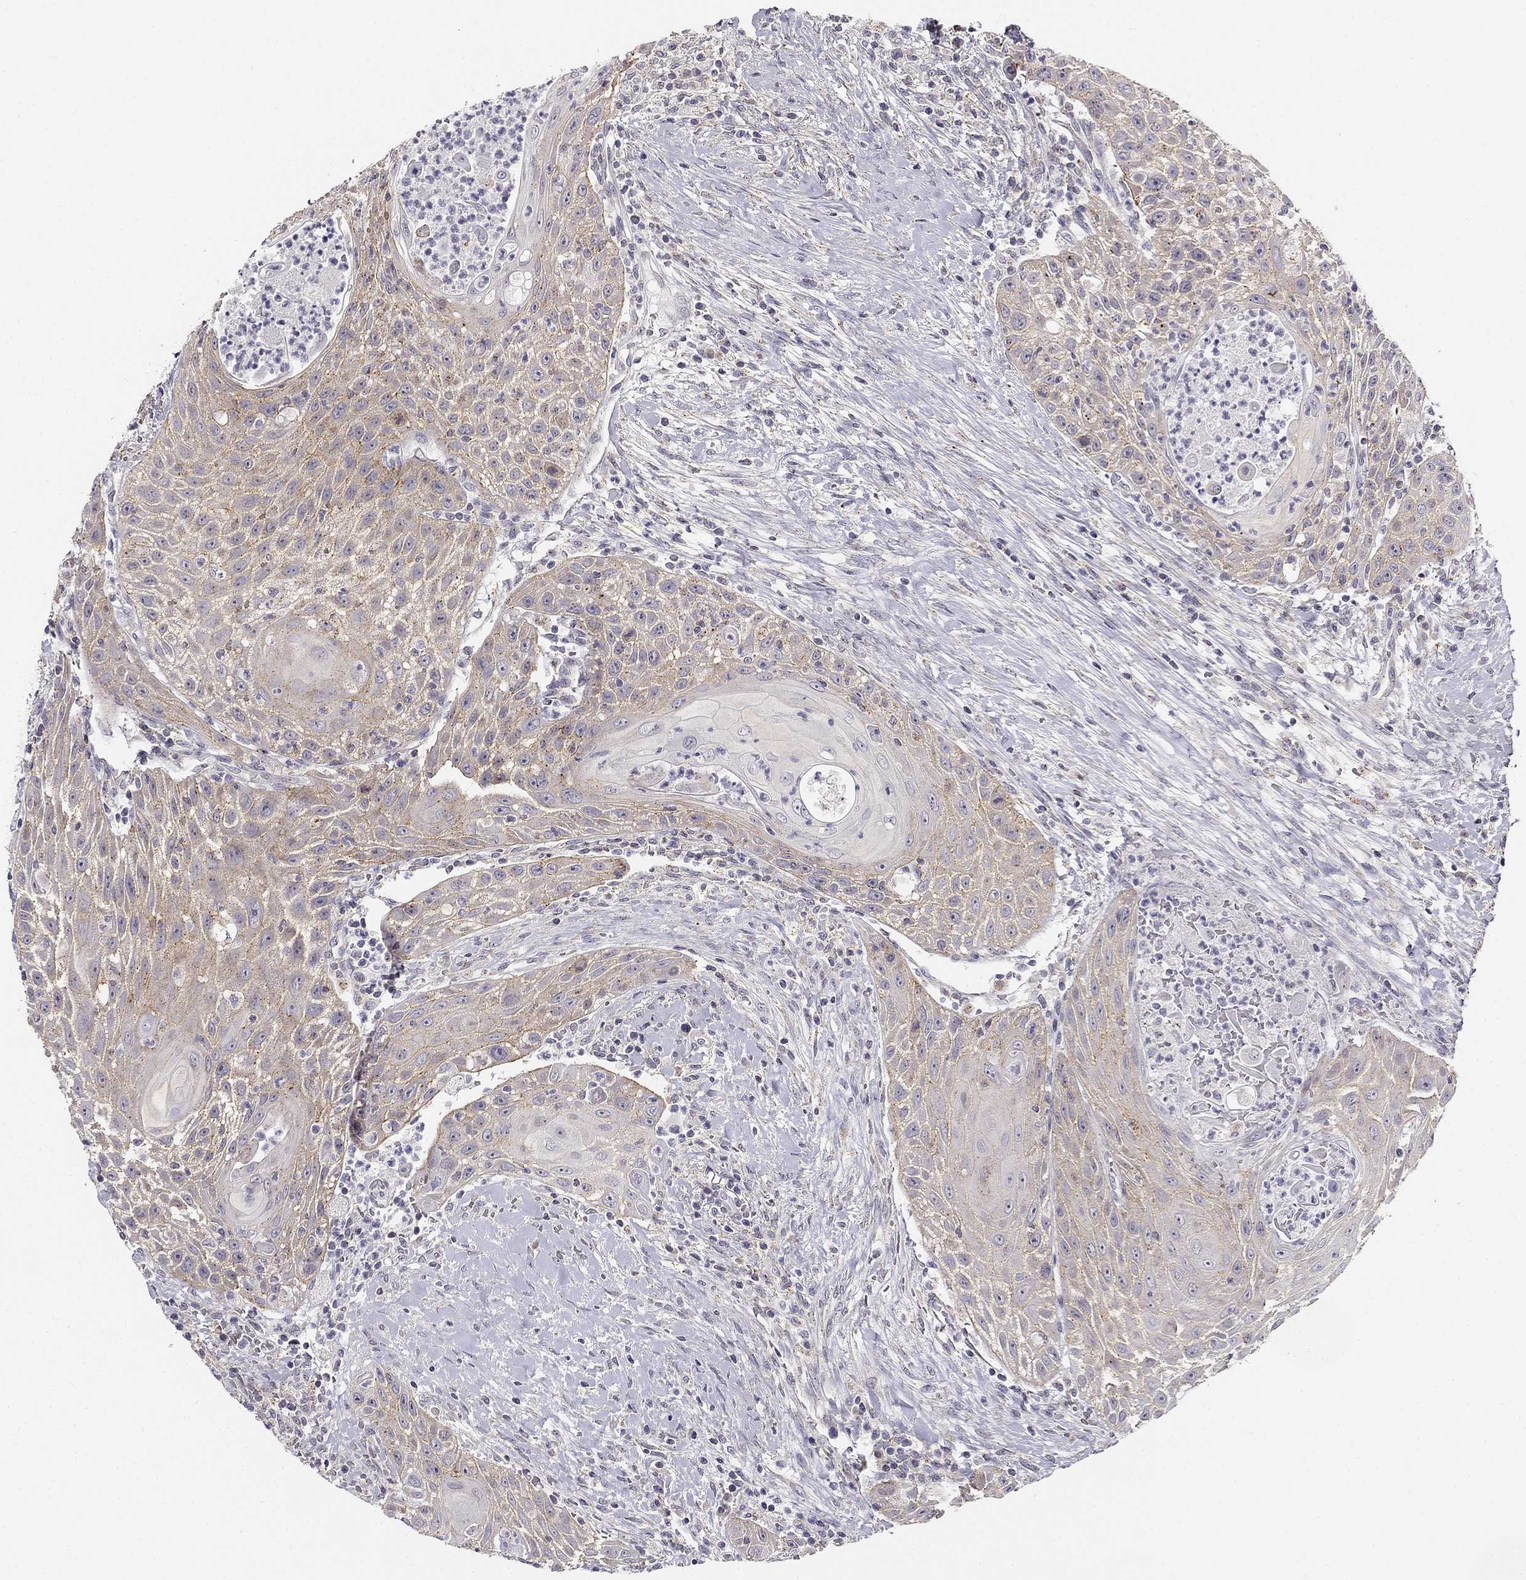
{"staining": {"intensity": "moderate", "quantity": "<25%", "location": "cytoplasmic/membranous"}, "tissue": "head and neck cancer", "cell_type": "Tumor cells", "image_type": "cancer", "snomed": [{"axis": "morphology", "description": "Squamous cell carcinoma, NOS"}, {"axis": "topography", "description": "Head-Neck"}], "caption": "Moderate cytoplasmic/membranous protein expression is identified in about <25% of tumor cells in squamous cell carcinoma (head and neck).", "gene": "CNR1", "patient": {"sex": "male", "age": 69}}